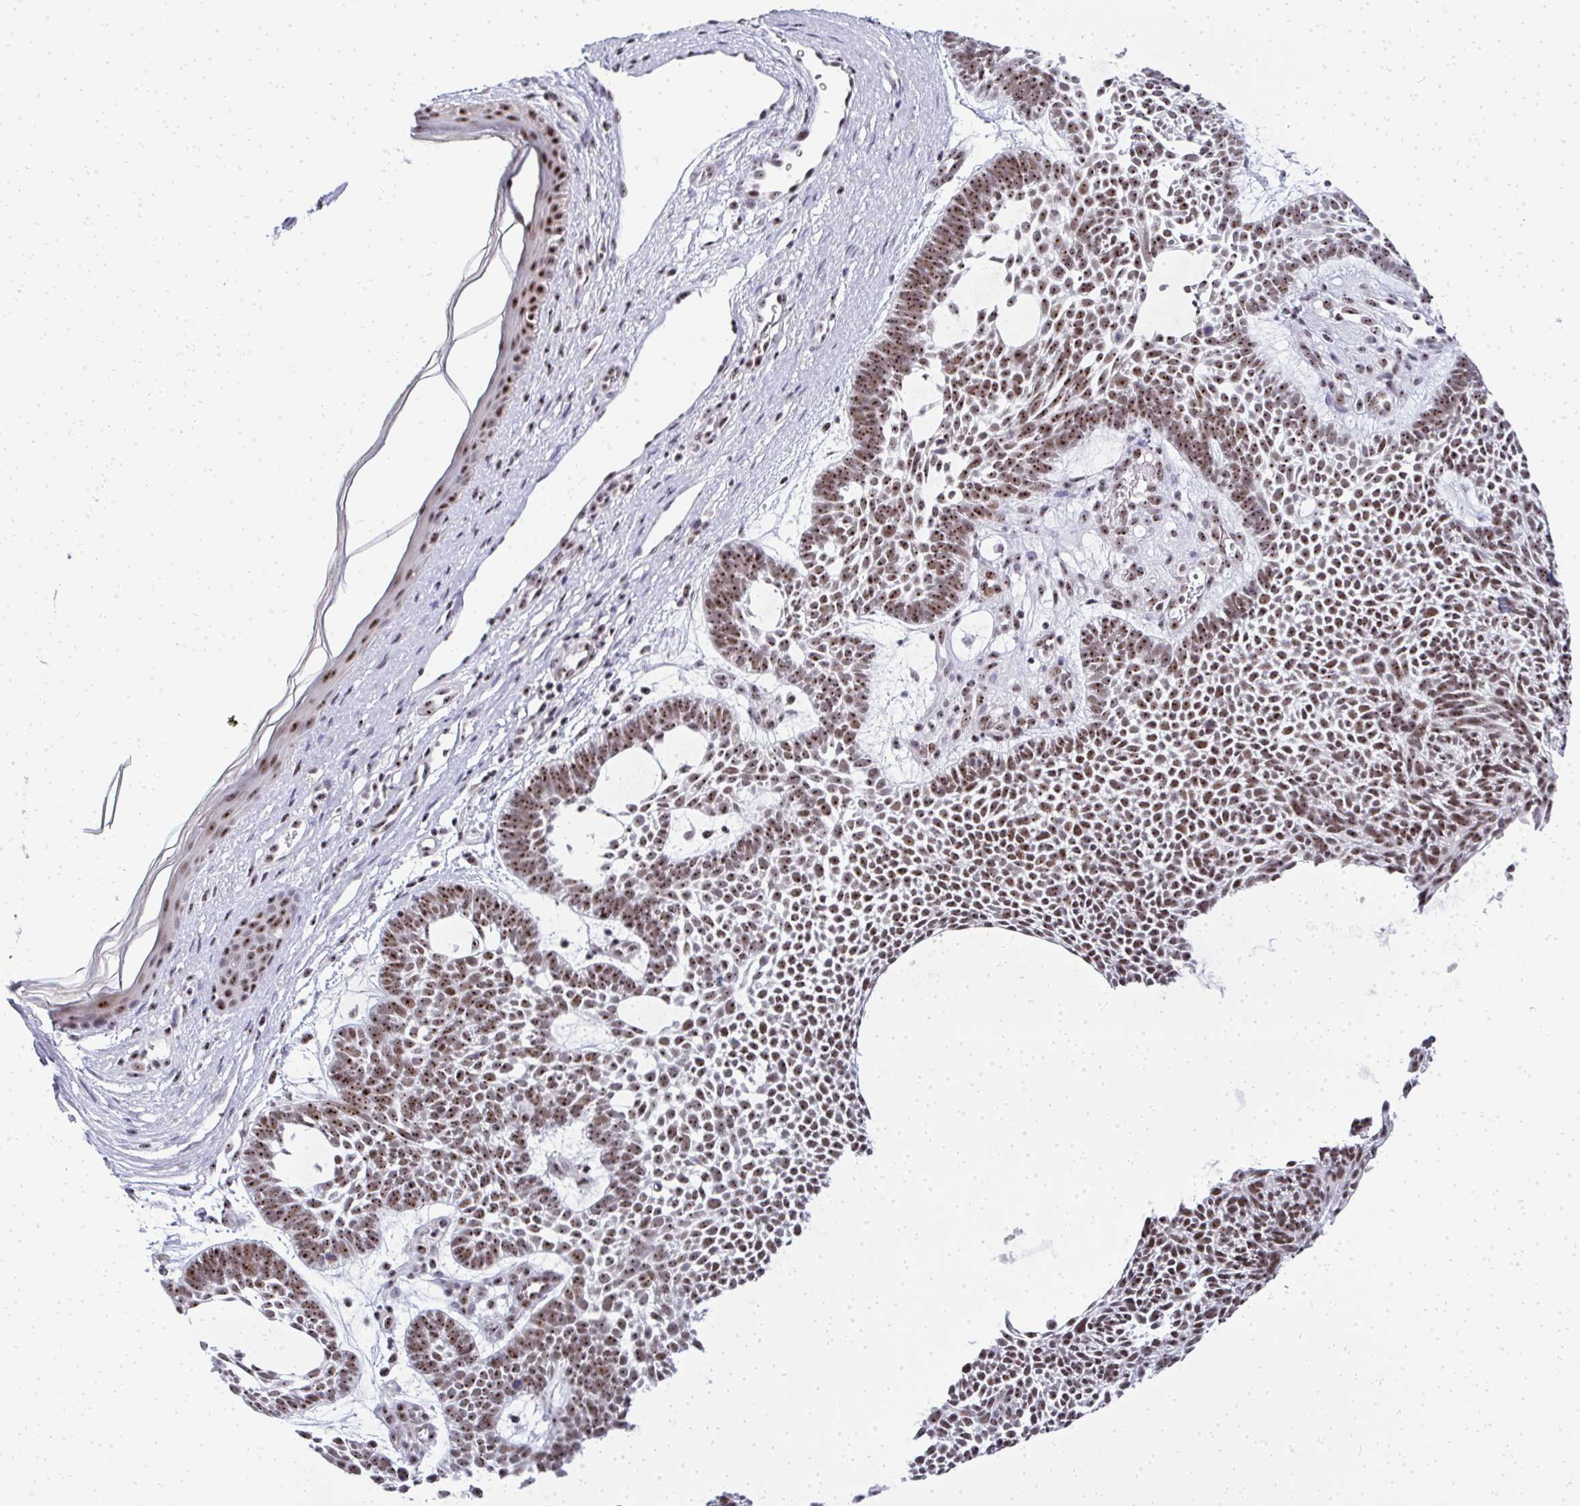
{"staining": {"intensity": "moderate", "quantity": ">75%", "location": "nuclear"}, "tissue": "skin cancer", "cell_type": "Tumor cells", "image_type": "cancer", "snomed": [{"axis": "morphology", "description": "Basal cell carcinoma"}, {"axis": "topography", "description": "Skin"}, {"axis": "topography", "description": "Skin of face"}], "caption": "DAB (3,3'-diaminobenzidine) immunohistochemical staining of human basal cell carcinoma (skin) displays moderate nuclear protein staining in about >75% of tumor cells.", "gene": "SIRT7", "patient": {"sex": "male", "age": 83}}